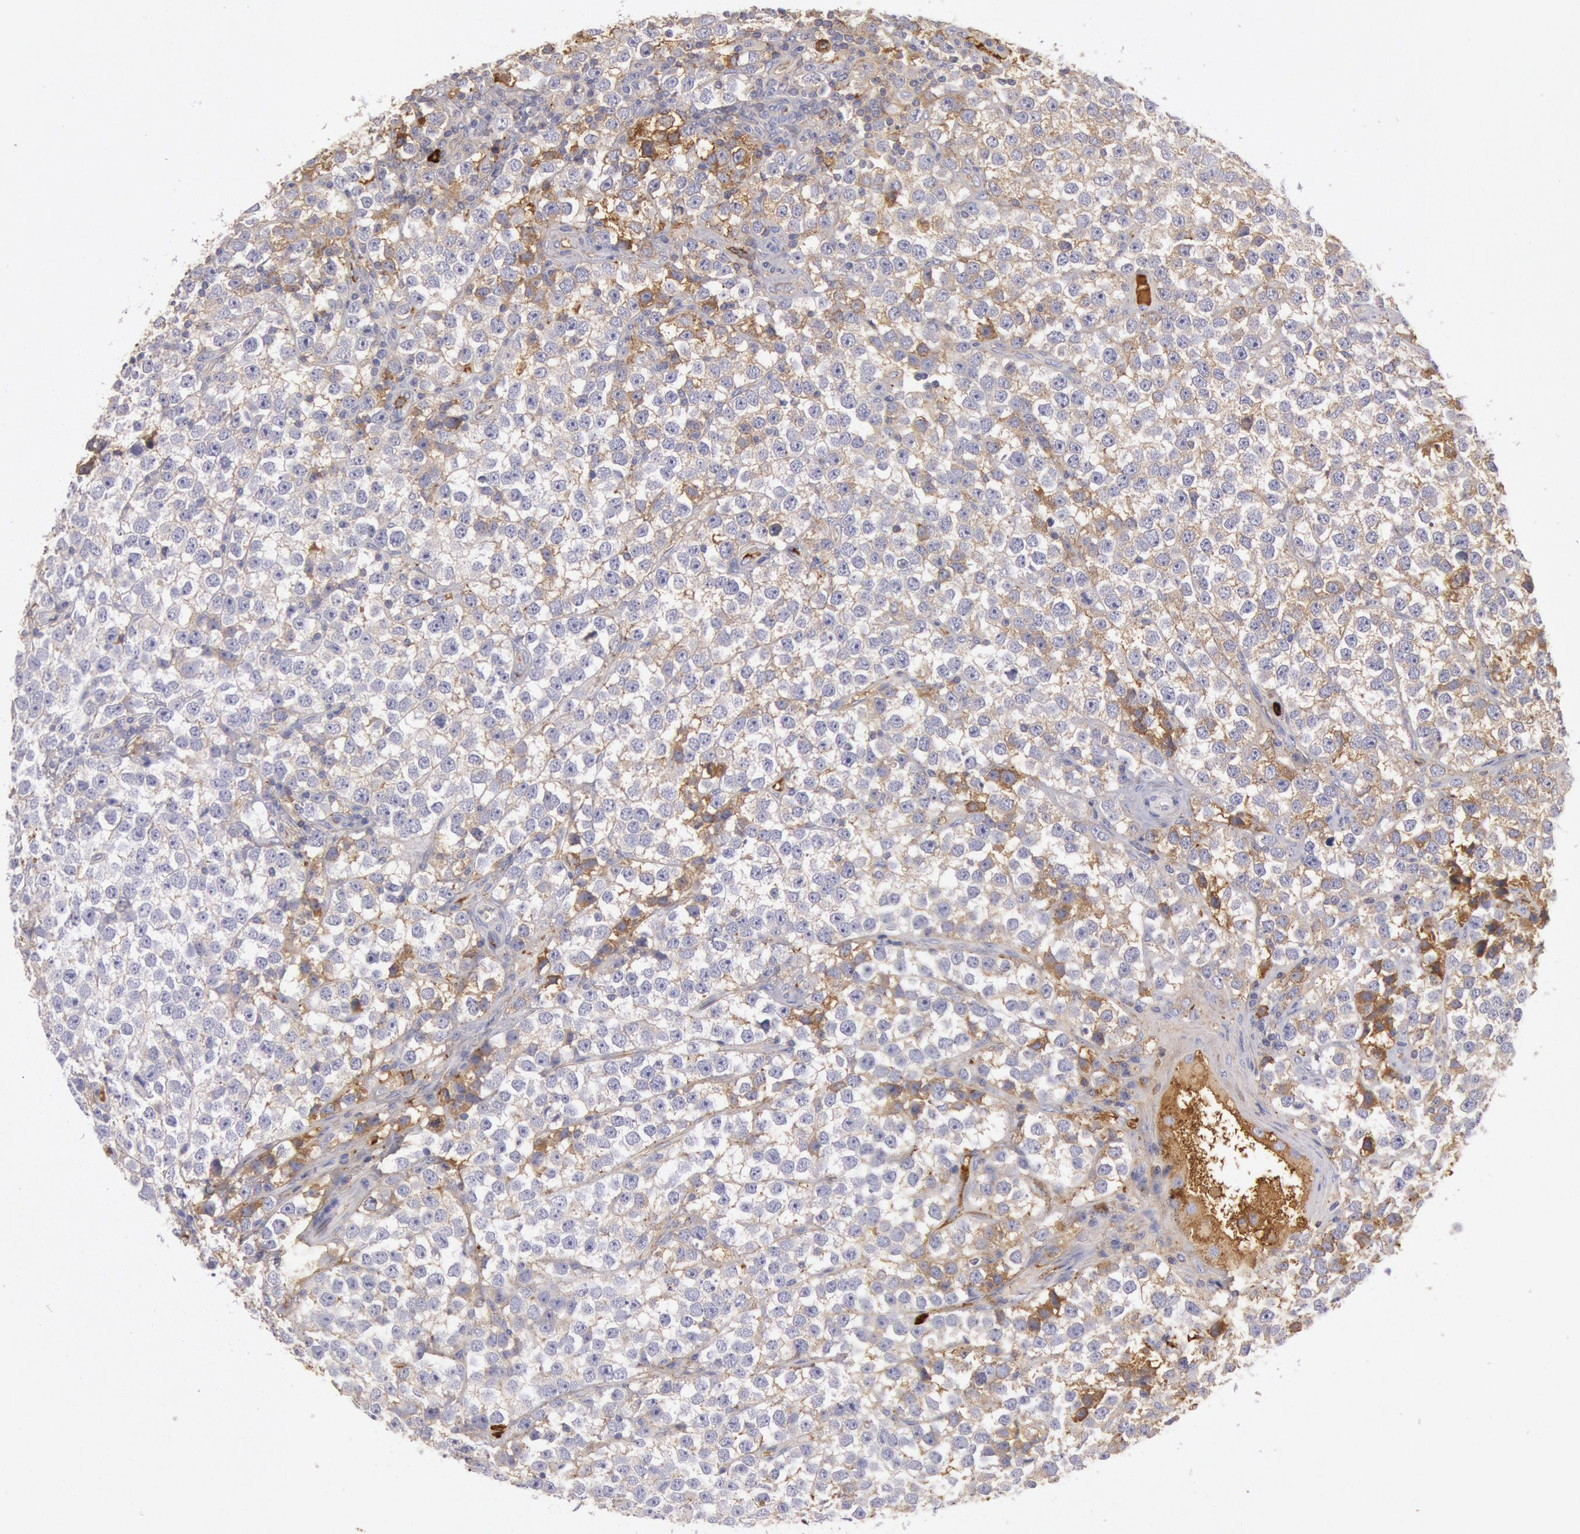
{"staining": {"intensity": "negative", "quantity": "none", "location": "none"}, "tissue": "testis cancer", "cell_type": "Tumor cells", "image_type": "cancer", "snomed": [{"axis": "morphology", "description": "Seminoma, NOS"}, {"axis": "topography", "description": "Testis"}], "caption": "Testis seminoma stained for a protein using immunohistochemistry displays no staining tumor cells.", "gene": "IGHA1", "patient": {"sex": "male", "age": 25}}